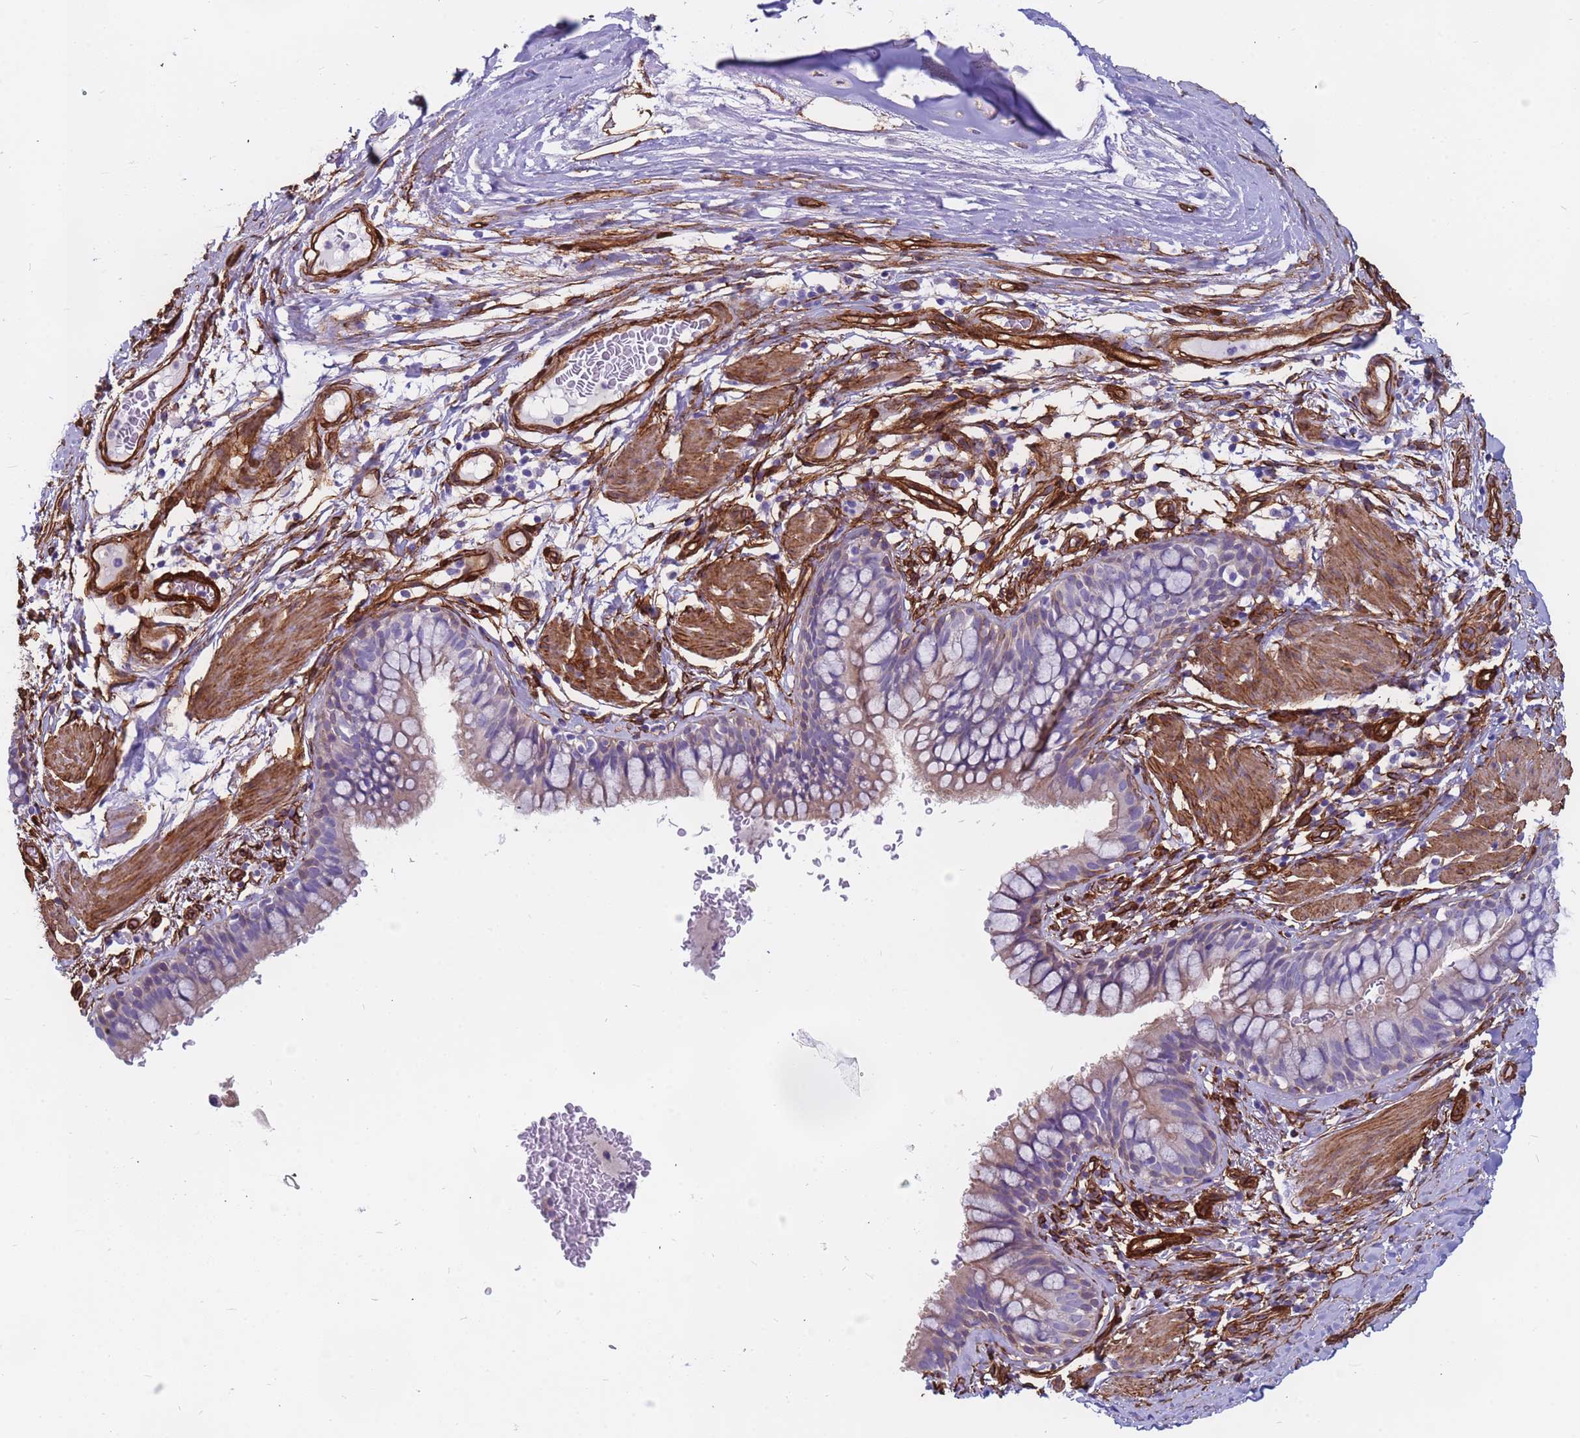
{"staining": {"intensity": "moderate", "quantity": "25%-75%", "location": "cytoplasmic/membranous"}, "tissue": "bronchus", "cell_type": "Respiratory epithelial cells", "image_type": "normal", "snomed": [{"axis": "morphology", "description": "Normal tissue, NOS"}, {"axis": "topography", "description": "Cartilage tissue"}, {"axis": "topography", "description": "Bronchus"}], "caption": "Immunohistochemical staining of normal human bronchus demonstrates 25%-75% levels of moderate cytoplasmic/membranous protein positivity in about 25%-75% of respiratory epithelial cells.", "gene": "EHD2", "patient": {"sex": "female", "age": 36}}